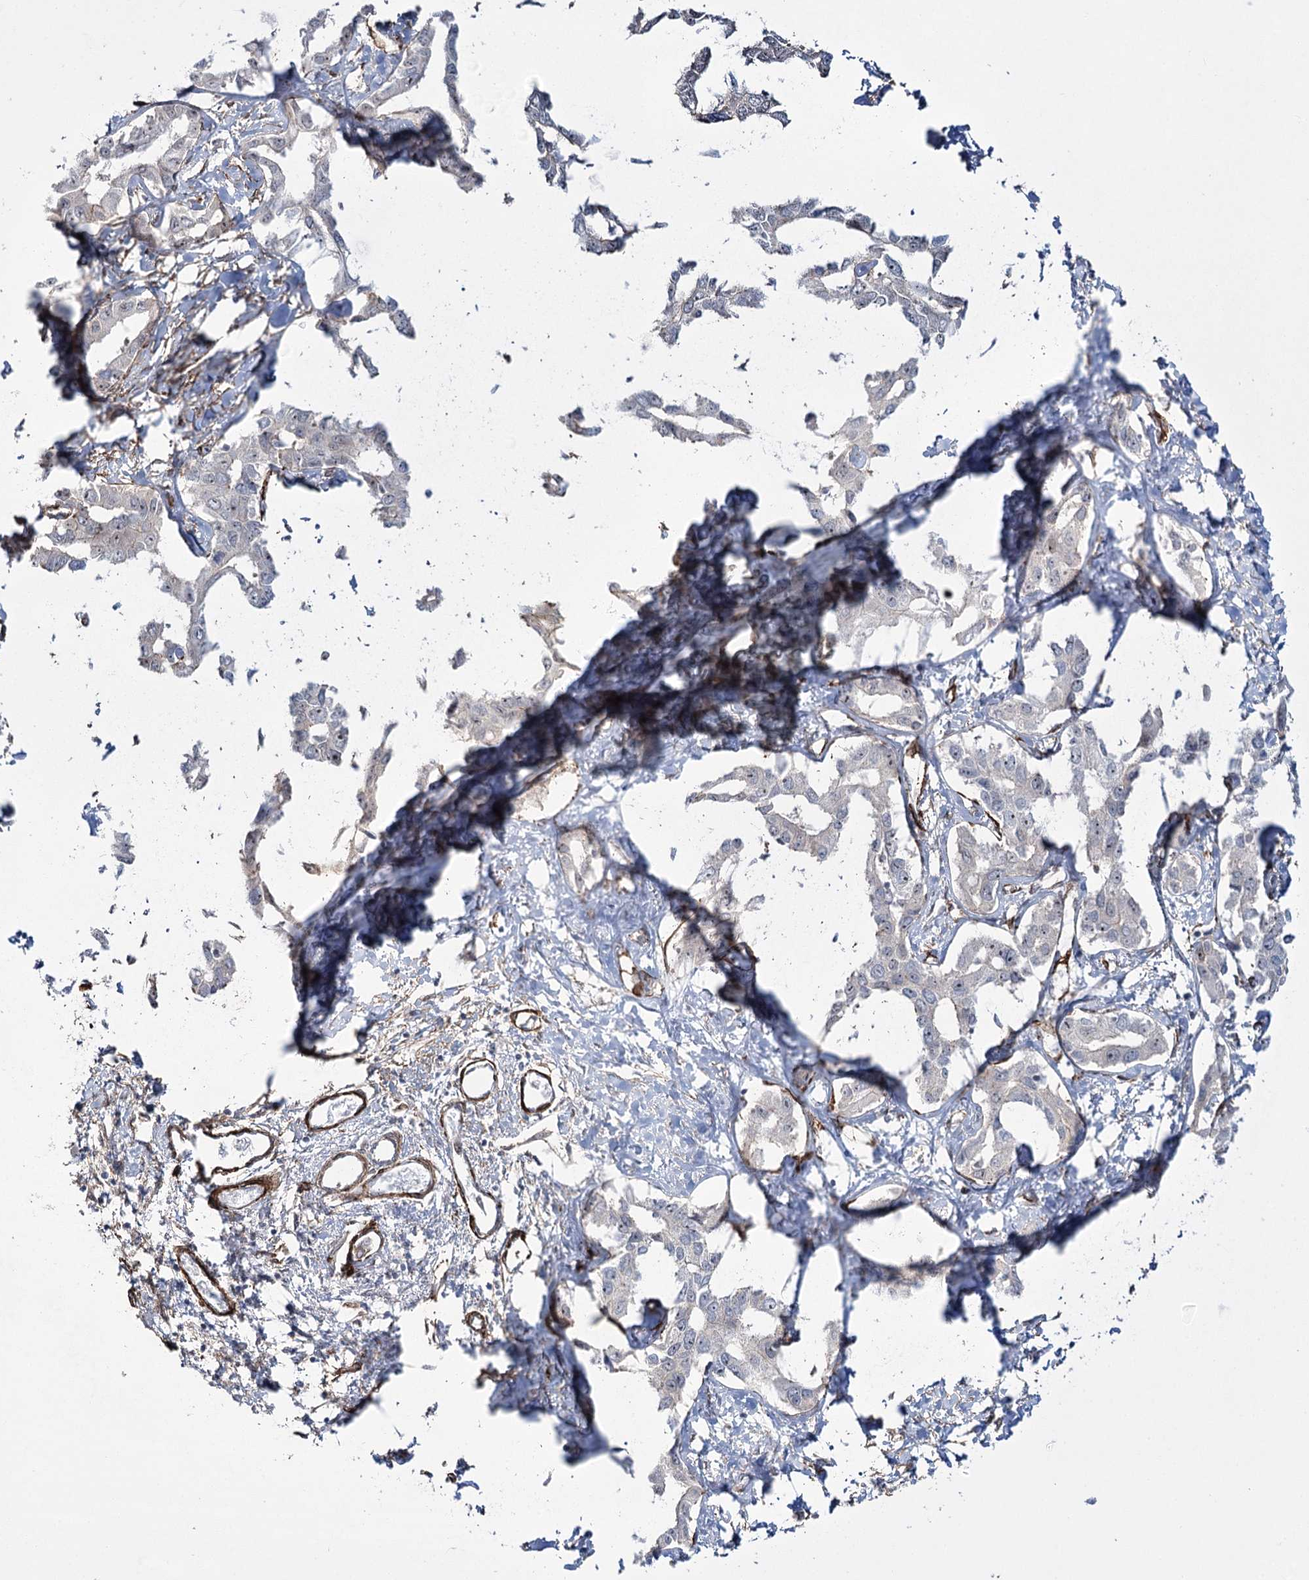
{"staining": {"intensity": "negative", "quantity": "none", "location": "none"}, "tissue": "liver cancer", "cell_type": "Tumor cells", "image_type": "cancer", "snomed": [{"axis": "morphology", "description": "Cholangiocarcinoma"}, {"axis": "topography", "description": "Liver"}], "caption": "Tumor cells show no significant protein staining in liver cancer.", "gene": "CWF19L1", "patient": {"sex": "male", "age": 59}}